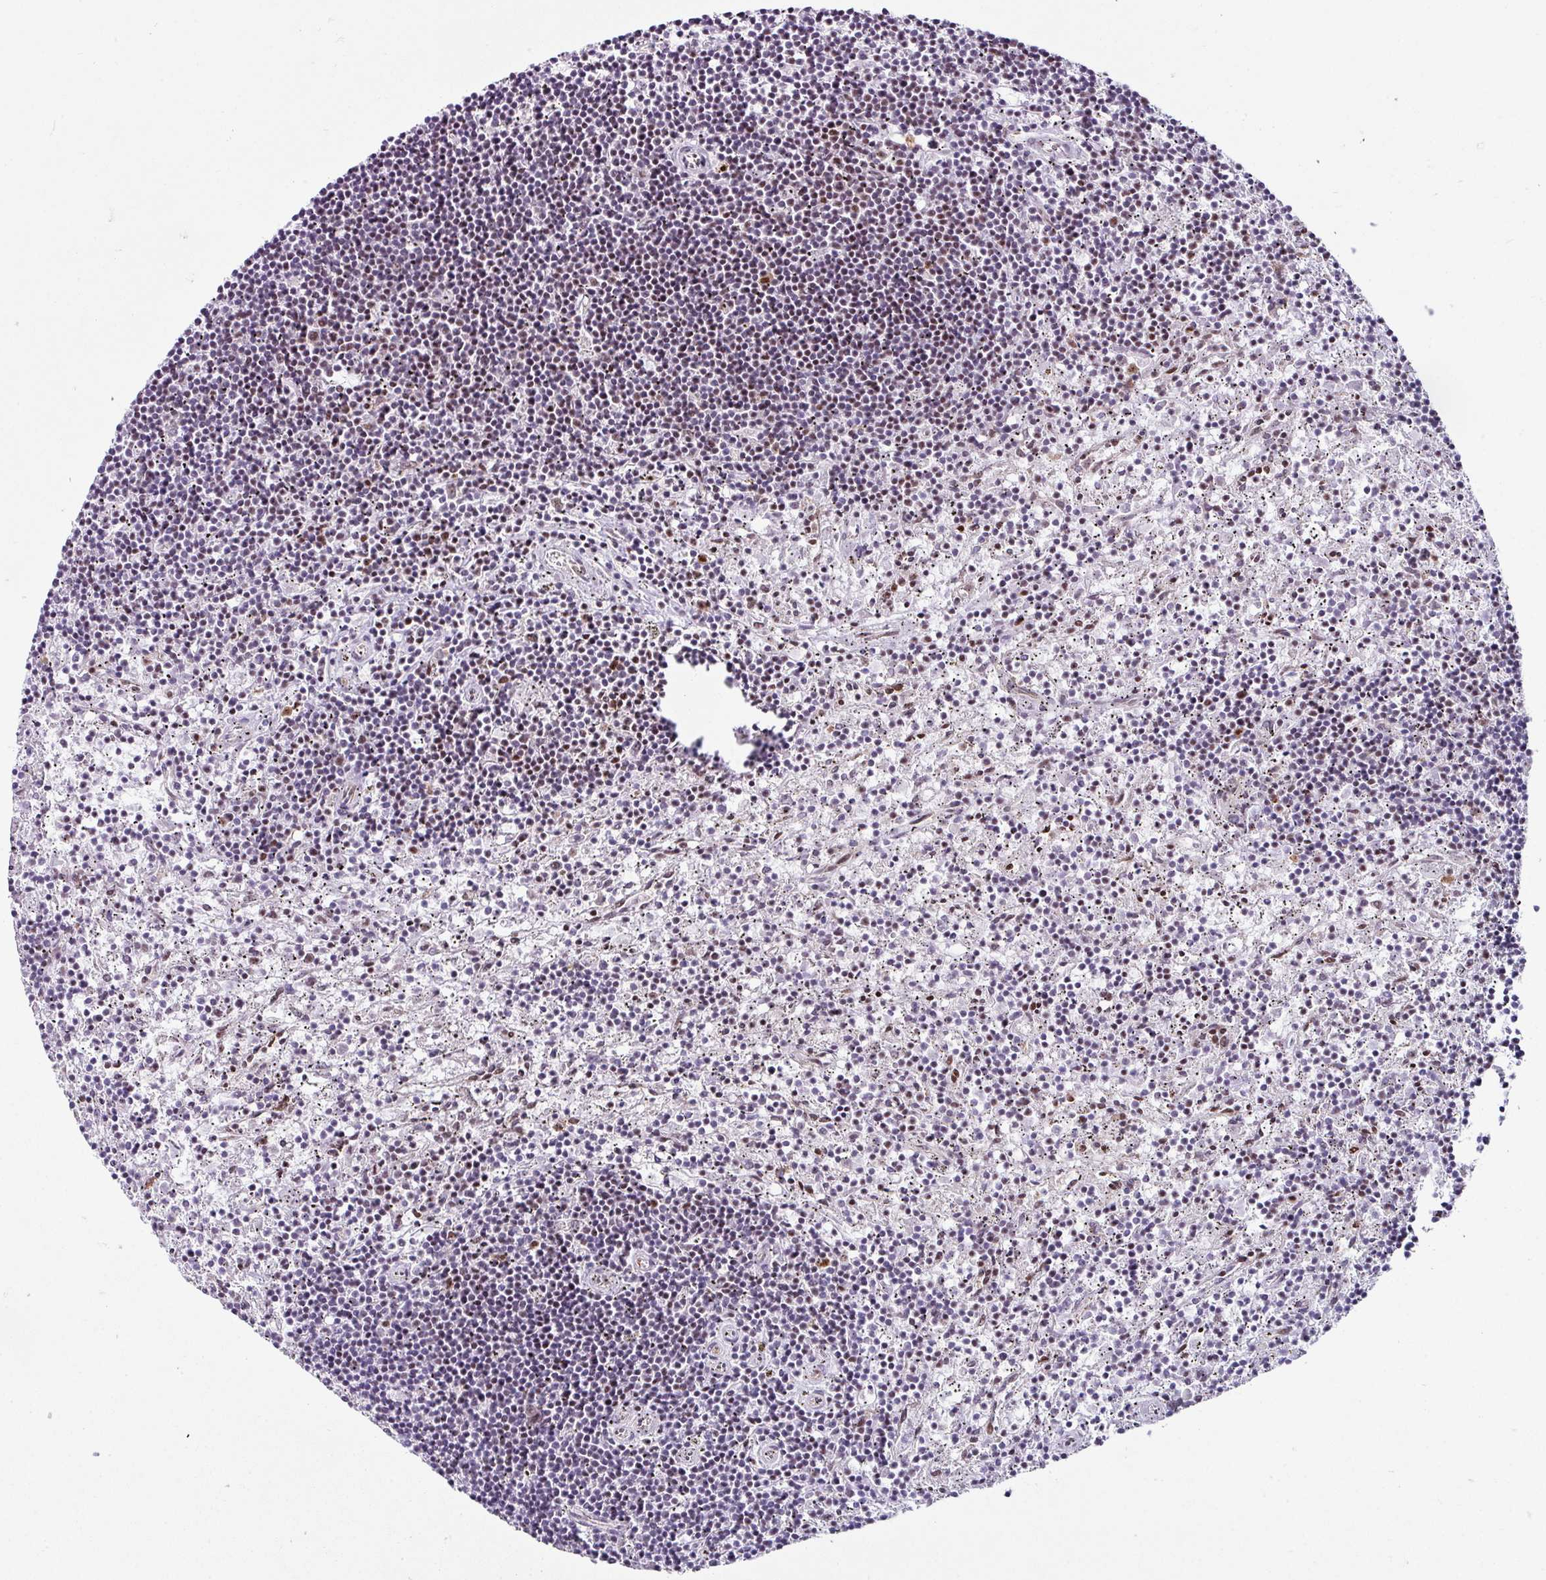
{"staining": {"intensity": "moderate", "quantity": "<25%", "location": "nuclear"}, "tissue": "lymphoma", "cell_type": "Tumor cells", "image_type": "cancer", "snomed": [{"axis": "morphology", "description": "Malignant lymphoma, non-Hodgkin's type, Low grade"}, {"axis": "topography", "description": "Spleen"}], "caption": "Moderate nuclear positivity for a protein is identified in about <25% of tumor cells of low-grade malignant lymphoma, non-Hodgkin's type using immunohistochemistry (IHC).", "gene": "TRA2A", "patient": {"sex": "male", "age": 76}}